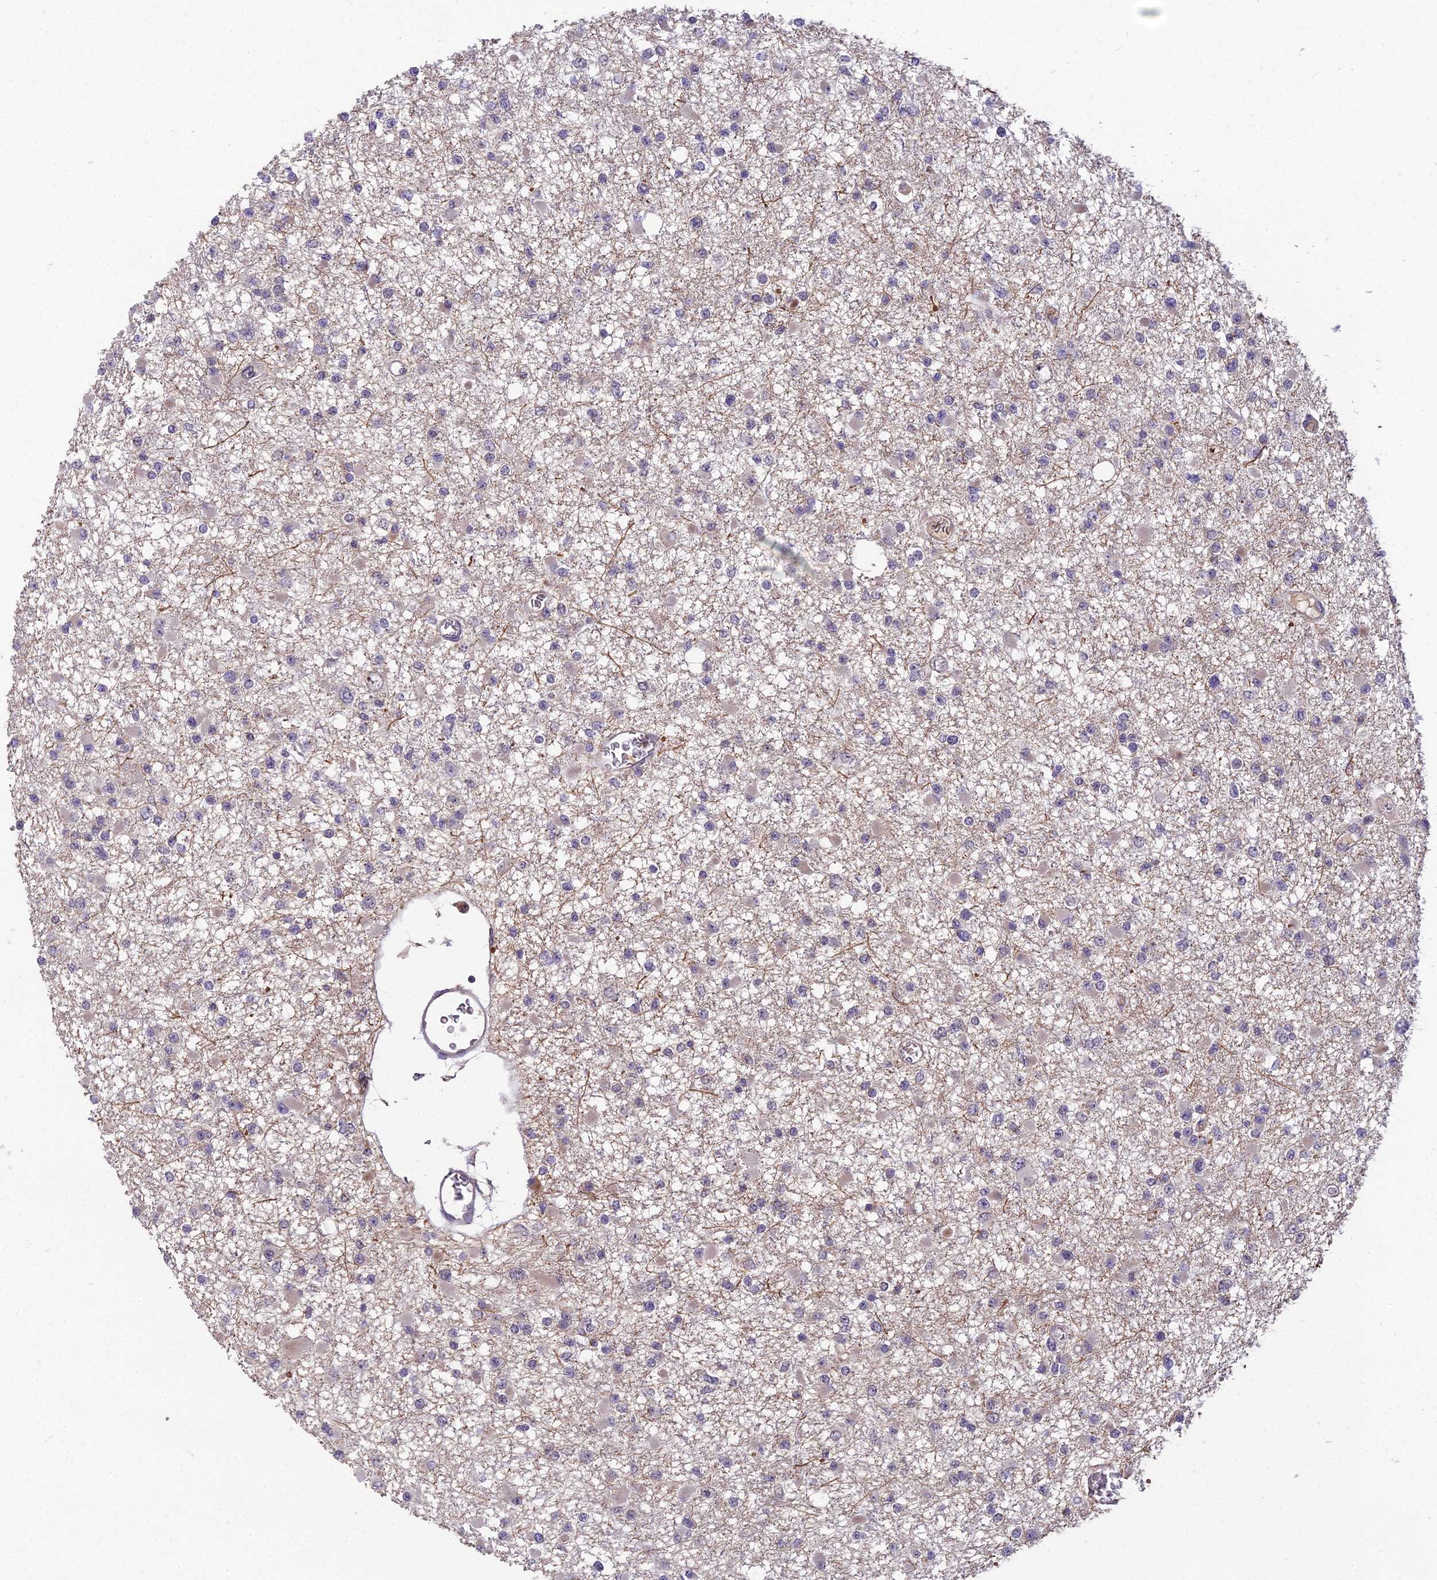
{"staining": {"intensity": "negative", "quantity": "none", "location": "none"}, "tissue": "glioma", "cell_type": "Tumor cells", "image_type": "cancer", "snomed": [{"axis": "morphology", "description": "Glioma, malignant, Low grade"}, {"axis": "topography", "description": "Brain"}], "caption": "An immunohistochemistry histopathology image of low-grade glioma (malignant) is shown. There is no staining in tumor cells of low-grade glioma (malignant). (Stains: DAB (3,3'-diaminobenzidine) IHC with hematoxylin counter stain, Microscopy: brightfield microscopy at high magnification).", "gene": "ZNF333", "patient": {"sex": "female", "age": 22}}